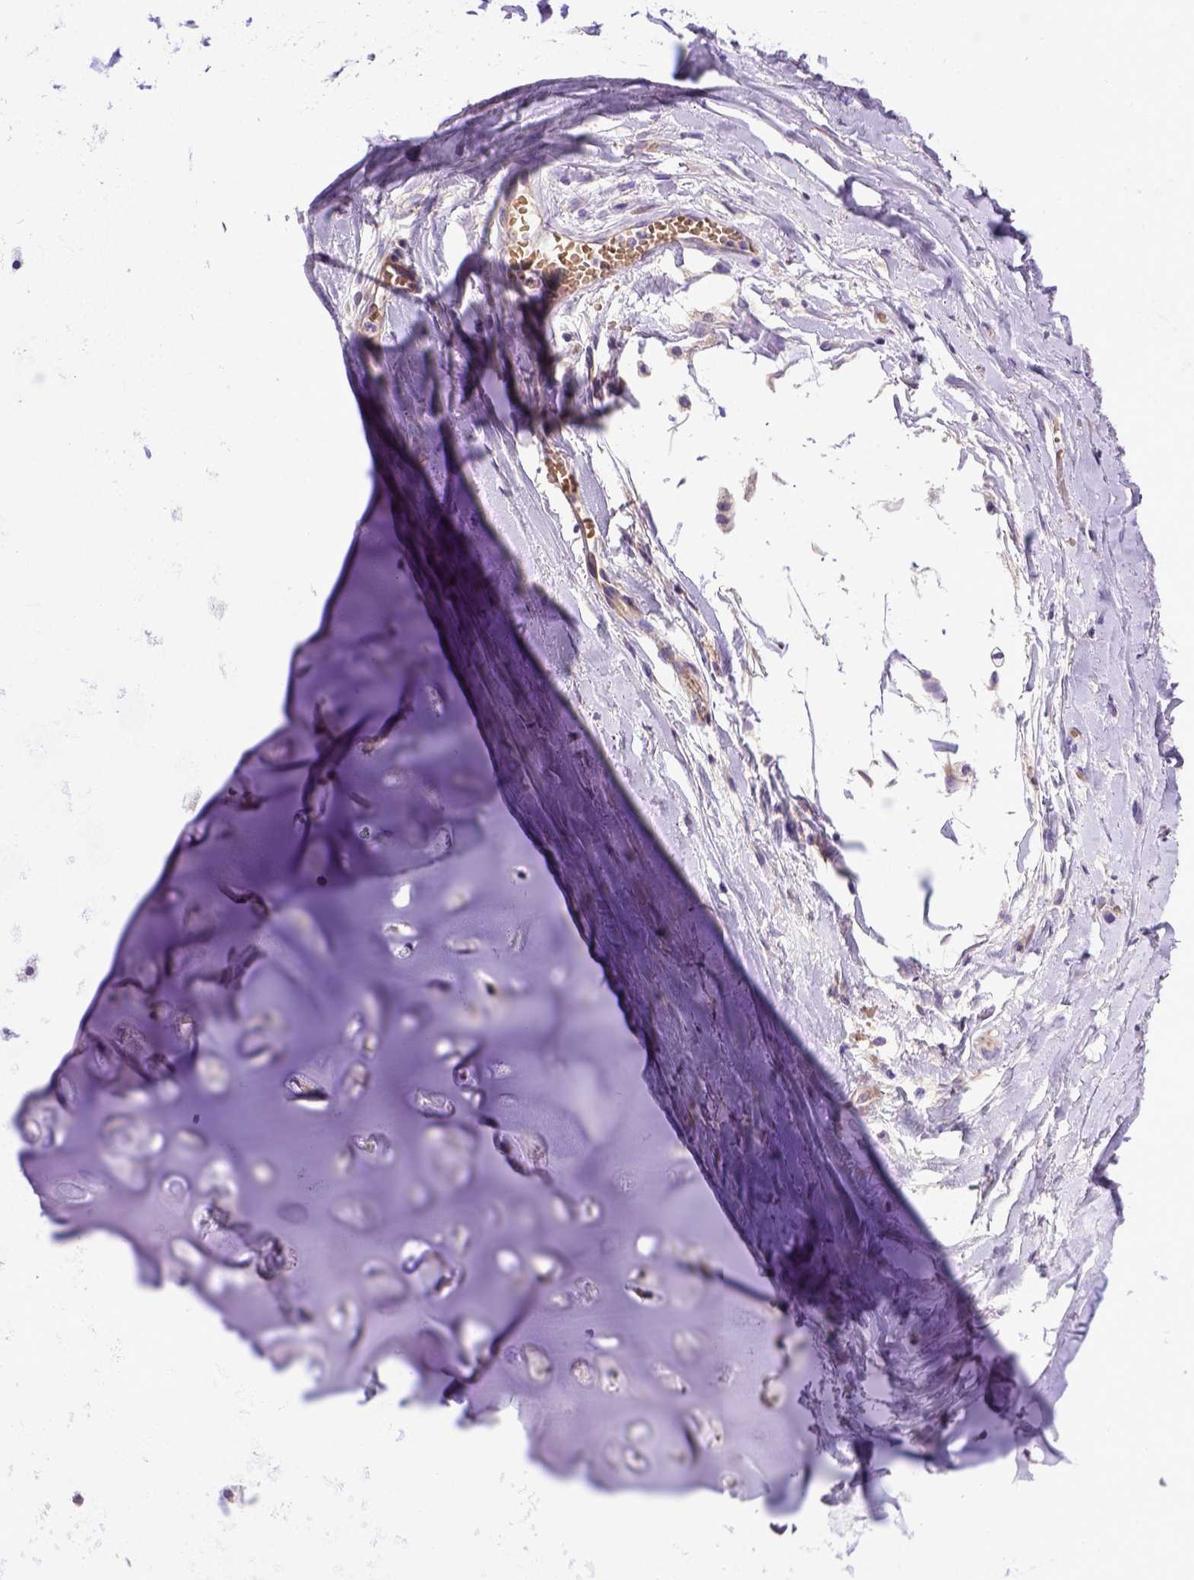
{"staining": {"intensity": "negative", "quantity": "none", "location": "none"}, "tissue": "adipose tissue", "cell_type": "Adipocytes", "image_type": "normal", "snomed": [{"axis": "morphology", "description": "Normal tissue, NOS"}, {"axis": "topography", "description": "Cartilage tissue"}, {"axis": "topography", "description": "Nasopharynx"}, {"axis": "topography", "description": "Thyroid gland"}], "caption": "This histopathology image is of benign adipose tissue stained with immunohistochemistry (IHC) to label a protein in brown with the nuclei are counter-stained blue. There is no expression in adipocytes.", "gene": "ADAM12", "patient": {"sex": "male", "age": 63}}